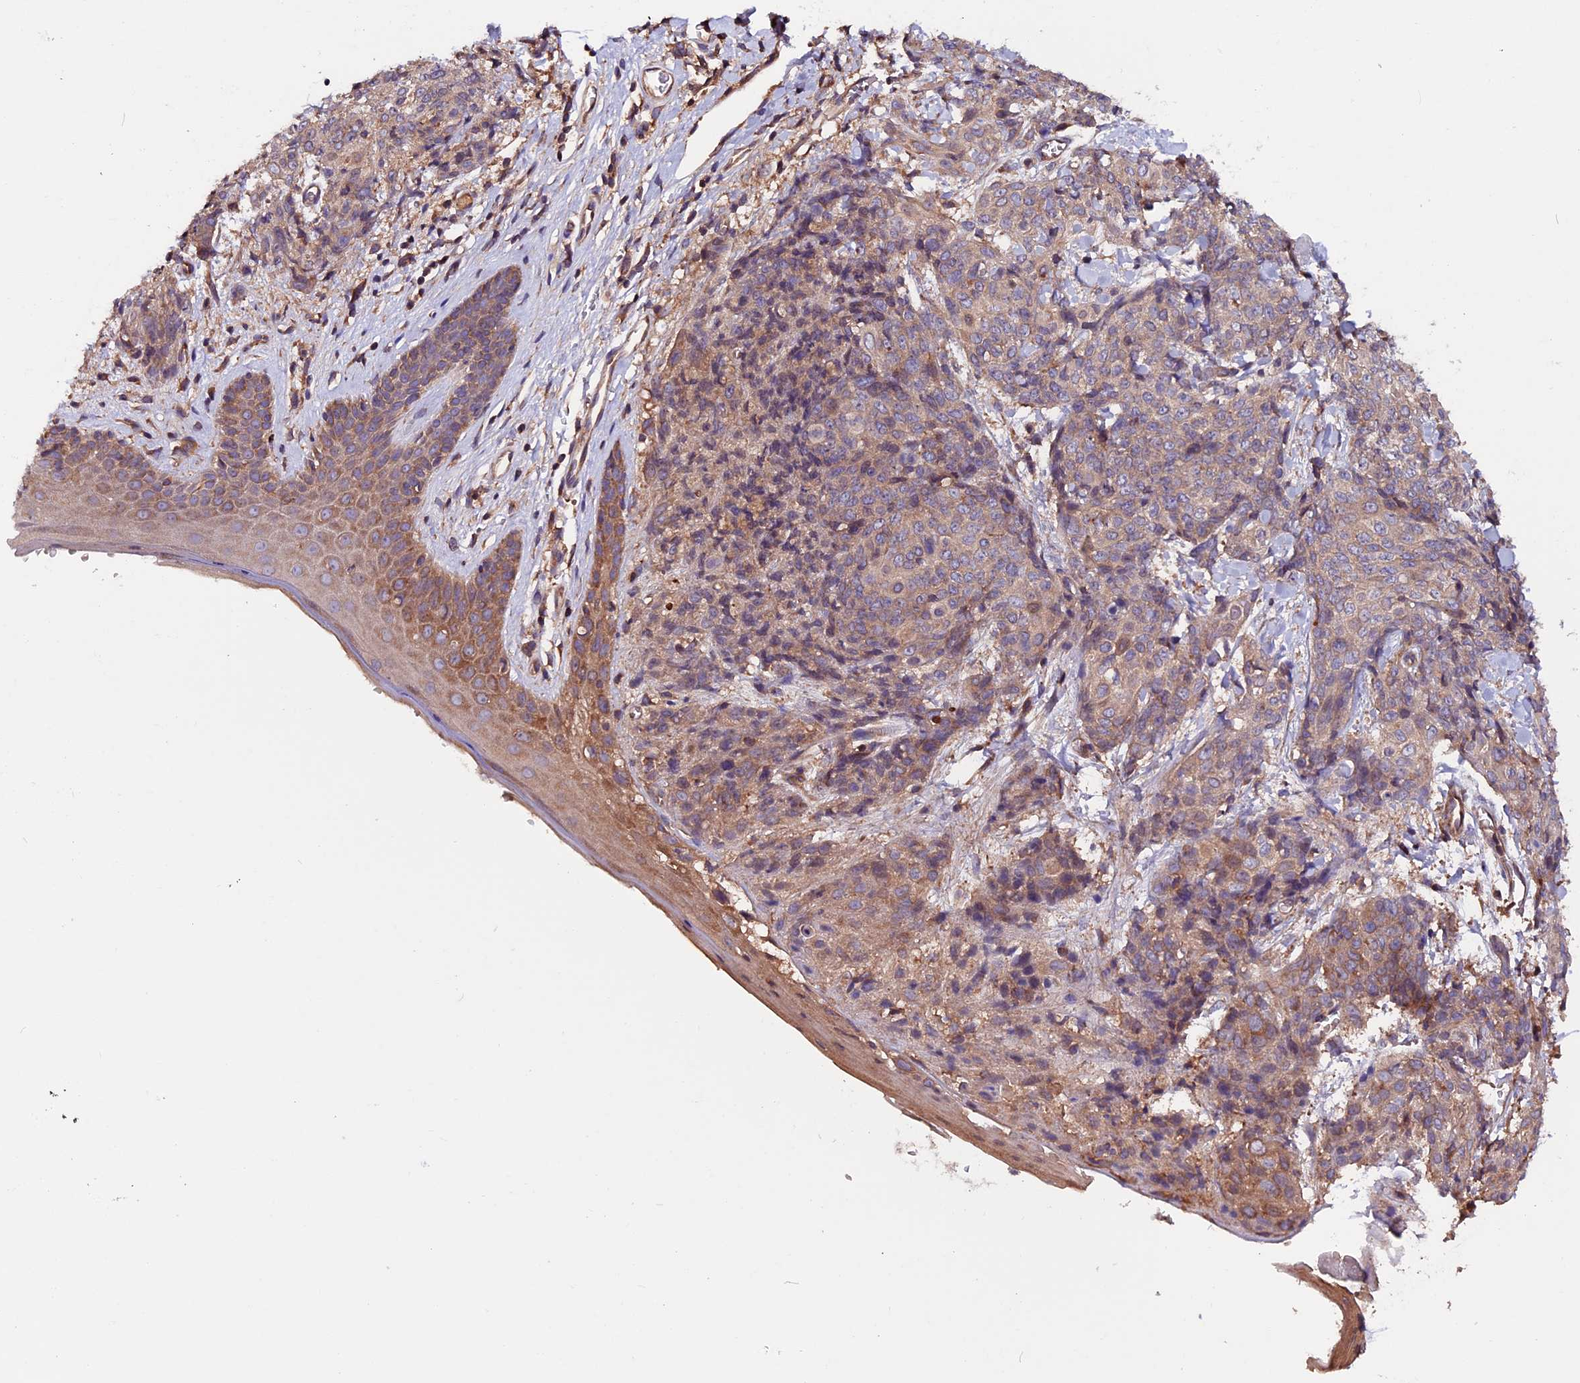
{"staining": {"intensity": "weak", "quantity": "25%-75%", "location": "cytoplasmic/membranous"}, "tissue": "skin cancer", "cell_type": "Tumor cells", "image_type": "cancer", "snomed": [{"axis": "morphology", "description": "Squamous cell carcinoma, NOS"}, {"axis": "topography", "description": "Skin"}, {"axis": "topography", "description": "Vulva"}], "caption": "Skin squamous cell carcinoma stained for a protein (brown) displays weak cytoplasmic/membranous positive expression in about 25%-75% of tumor cells.", "gene": "ZNF598", "patient": {"sex": "female", "age": 85}}